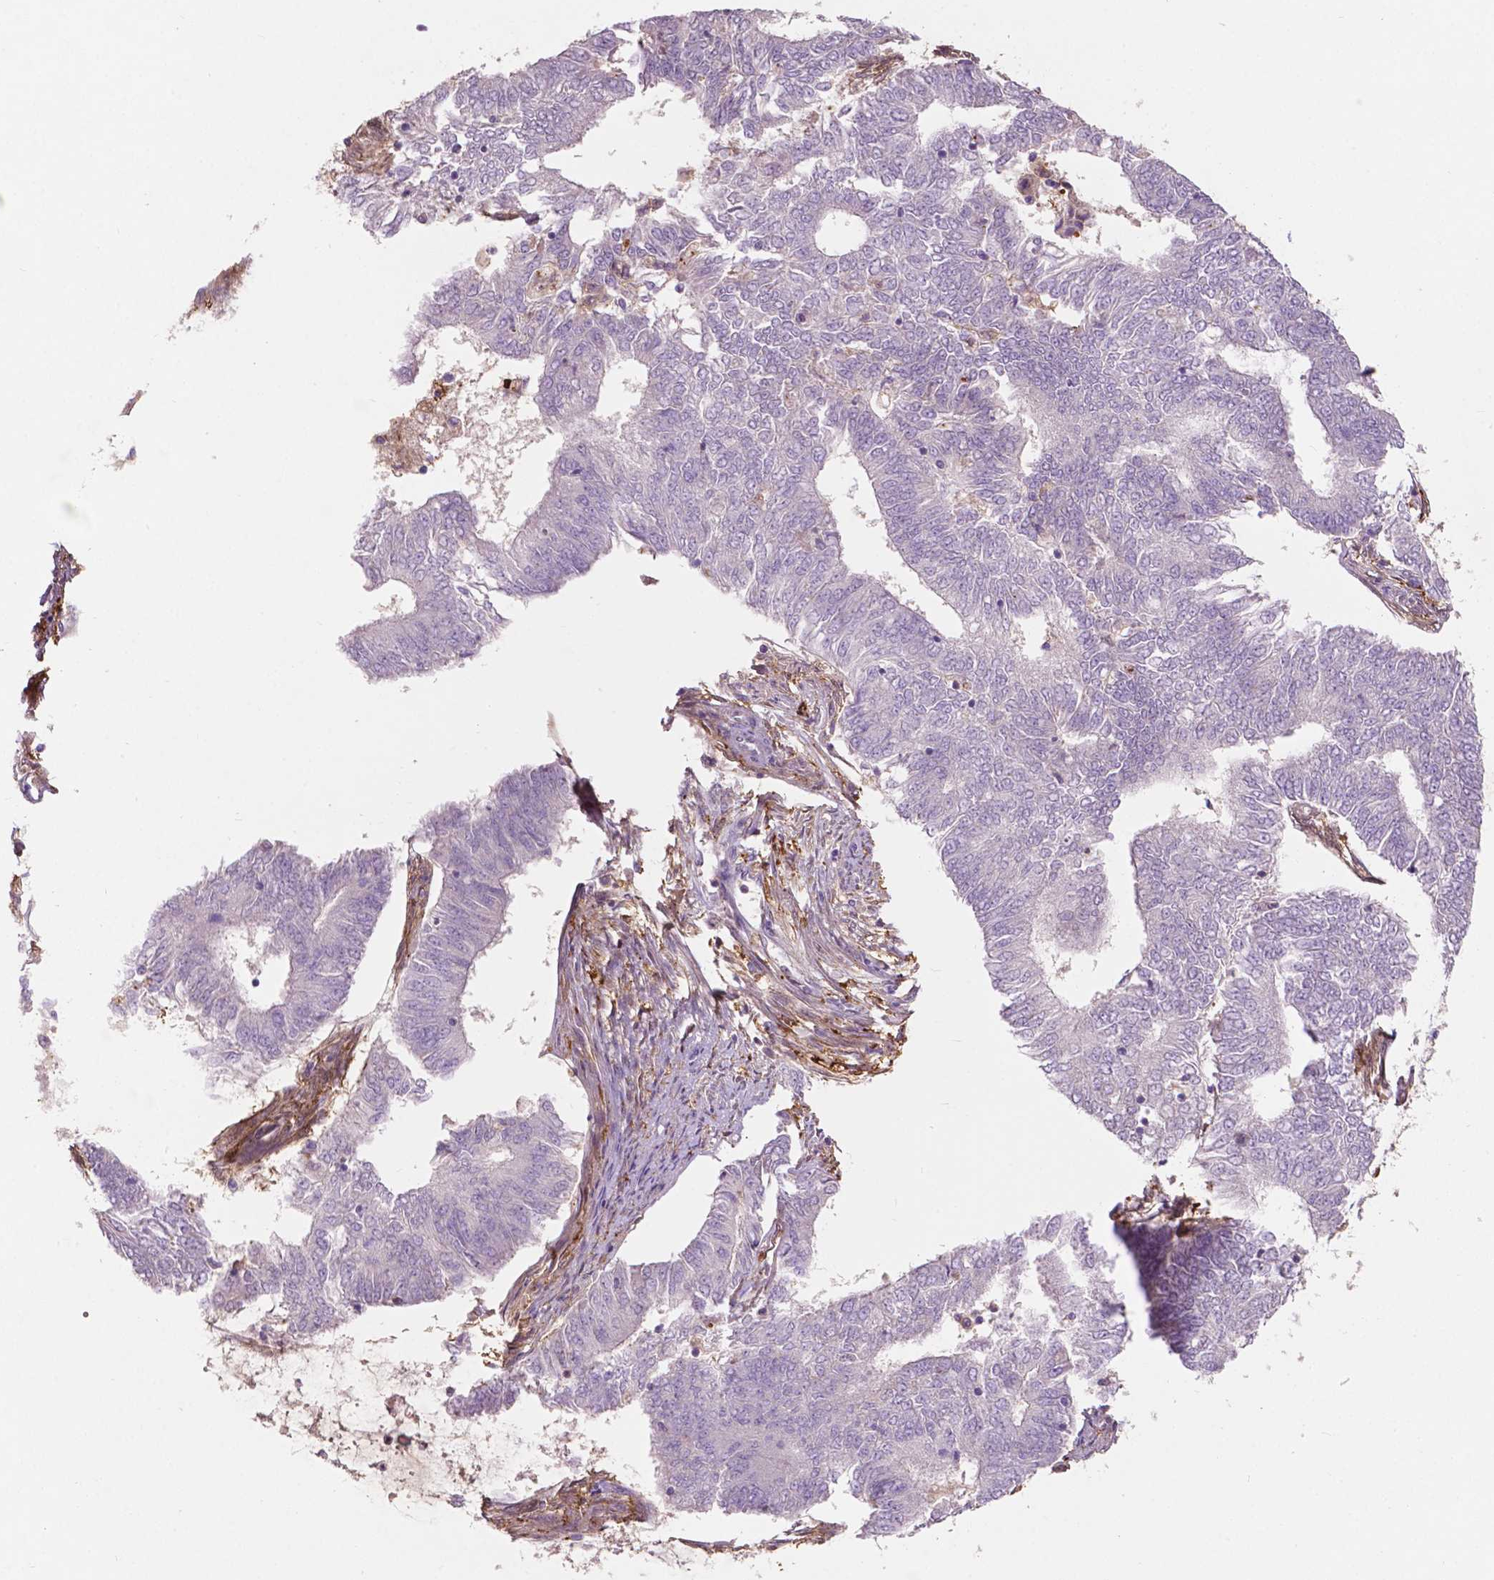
{"staining": {"intensity": "negative", "quantity": "none", "location": "none"}, "tissue": "endometrial cancer", "cell_type": "Tumor cells", "image_type": "cancer", "snomed": [{"axis": "morphology", "description": "Adenocarcinoma, NOS"}, {"axis": "topography", "description": "Endometrium"}], "caption": "Endometrial cancer was stained to show a protein in brown. There is no significant positivity in tumor cells. (Immunohistochemistry, brightfield microscopy, high magnification).", "gene": "GPR37", "patient": {"sex": "female", "age": 62}}